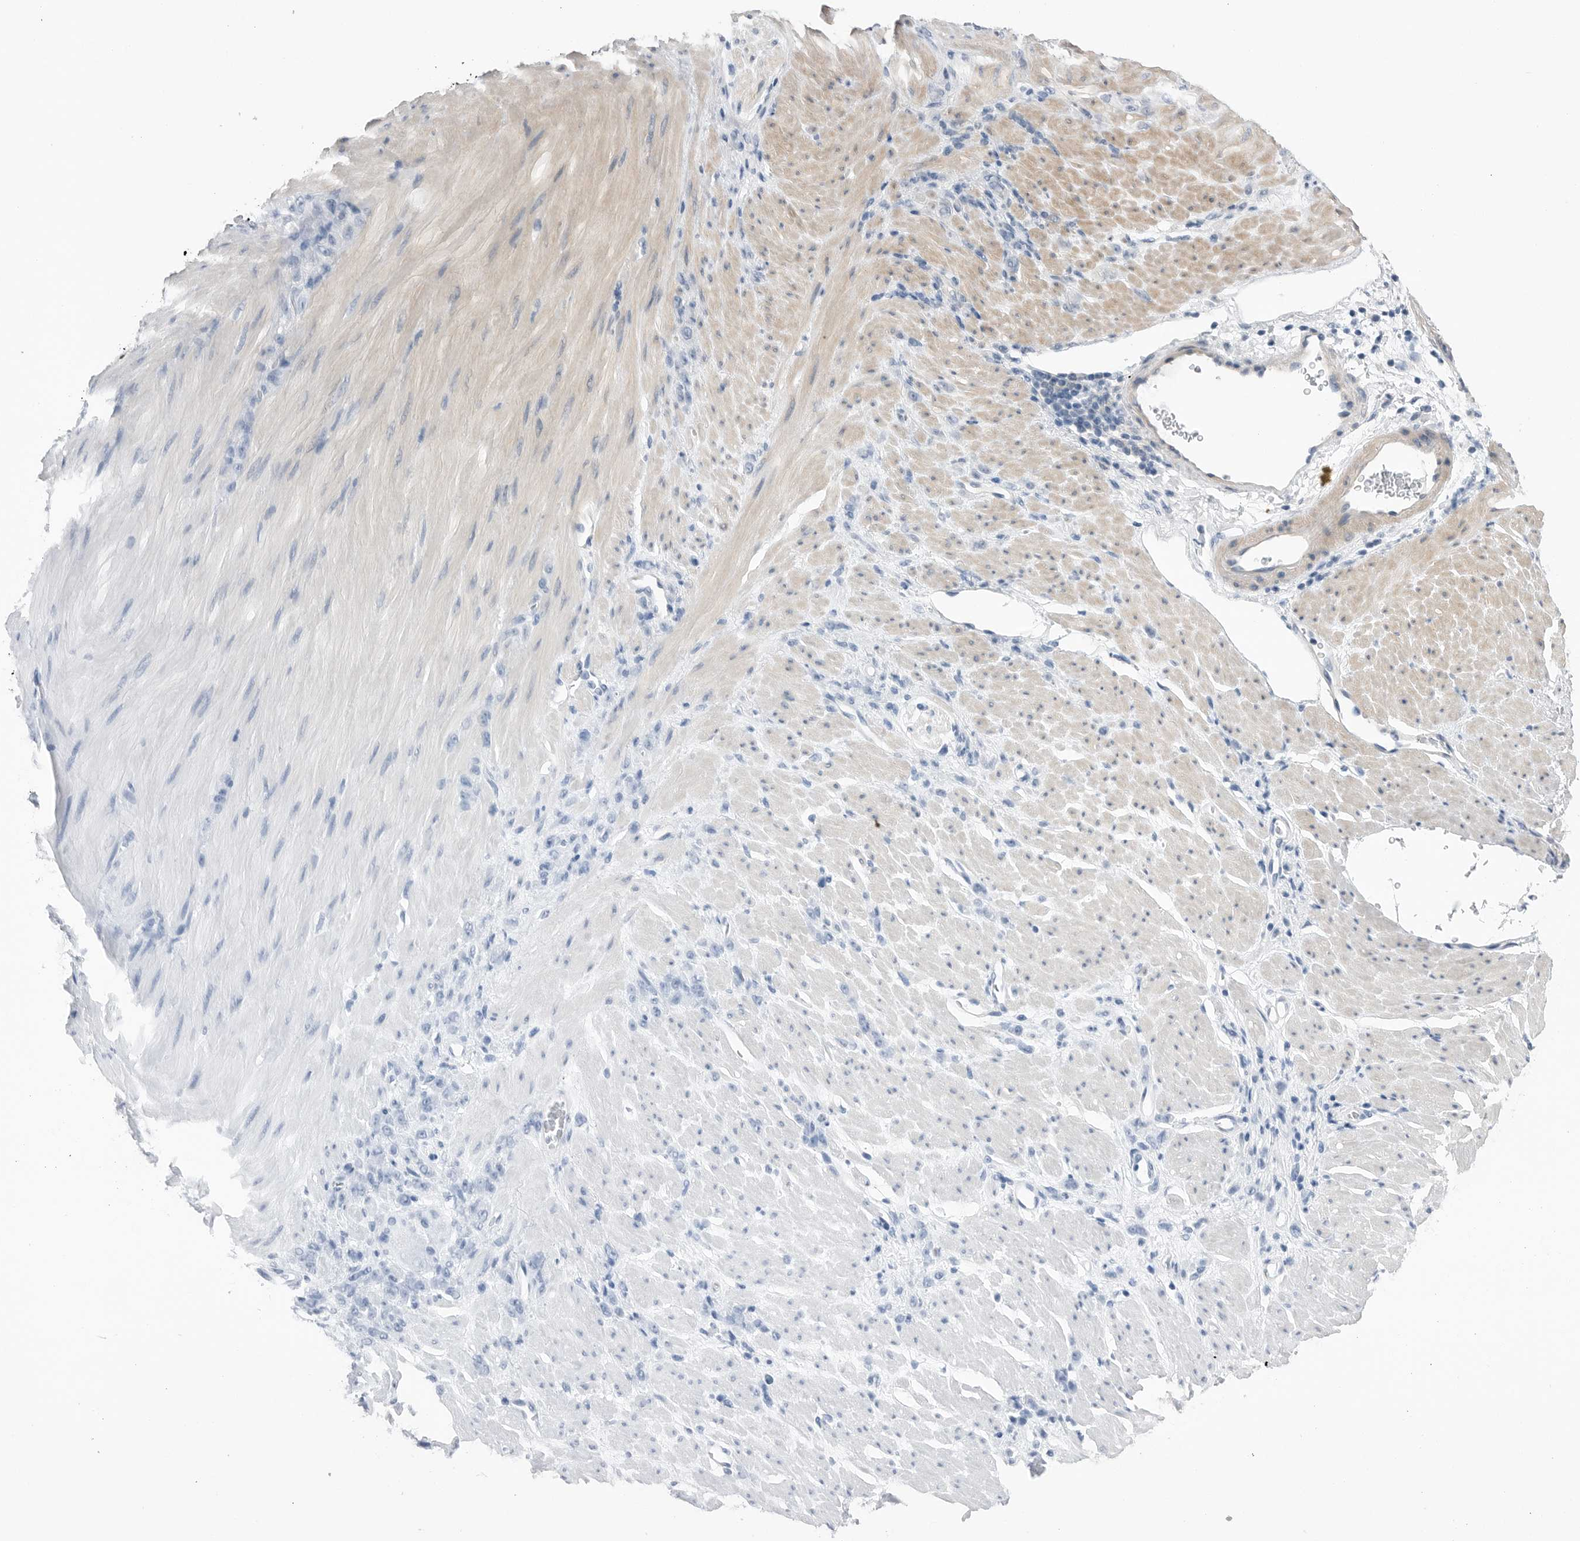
{"staining": {"intensity": "negative", "quantity": "none", "location": "none"}, "tissue": "stomach cancer", "cell_type": "Tumor cells", "image_type": "cancer", "snomed": [{"axis": "morphology", "description": "Normal tissue, NOS"}, {"axis": "morphology", "description": "Adenocarcinoma, NOS"}, {"axis": "topography", "description": "Stomach"}], "caption": "High power microscopy histopathology image of an immunohistochemistry (IHC) micrograph of stomach cancer, revealing no significant staining in tumor cells.", "gene": "PEAK1", "patient": {"sex": "male", "age": 82}}